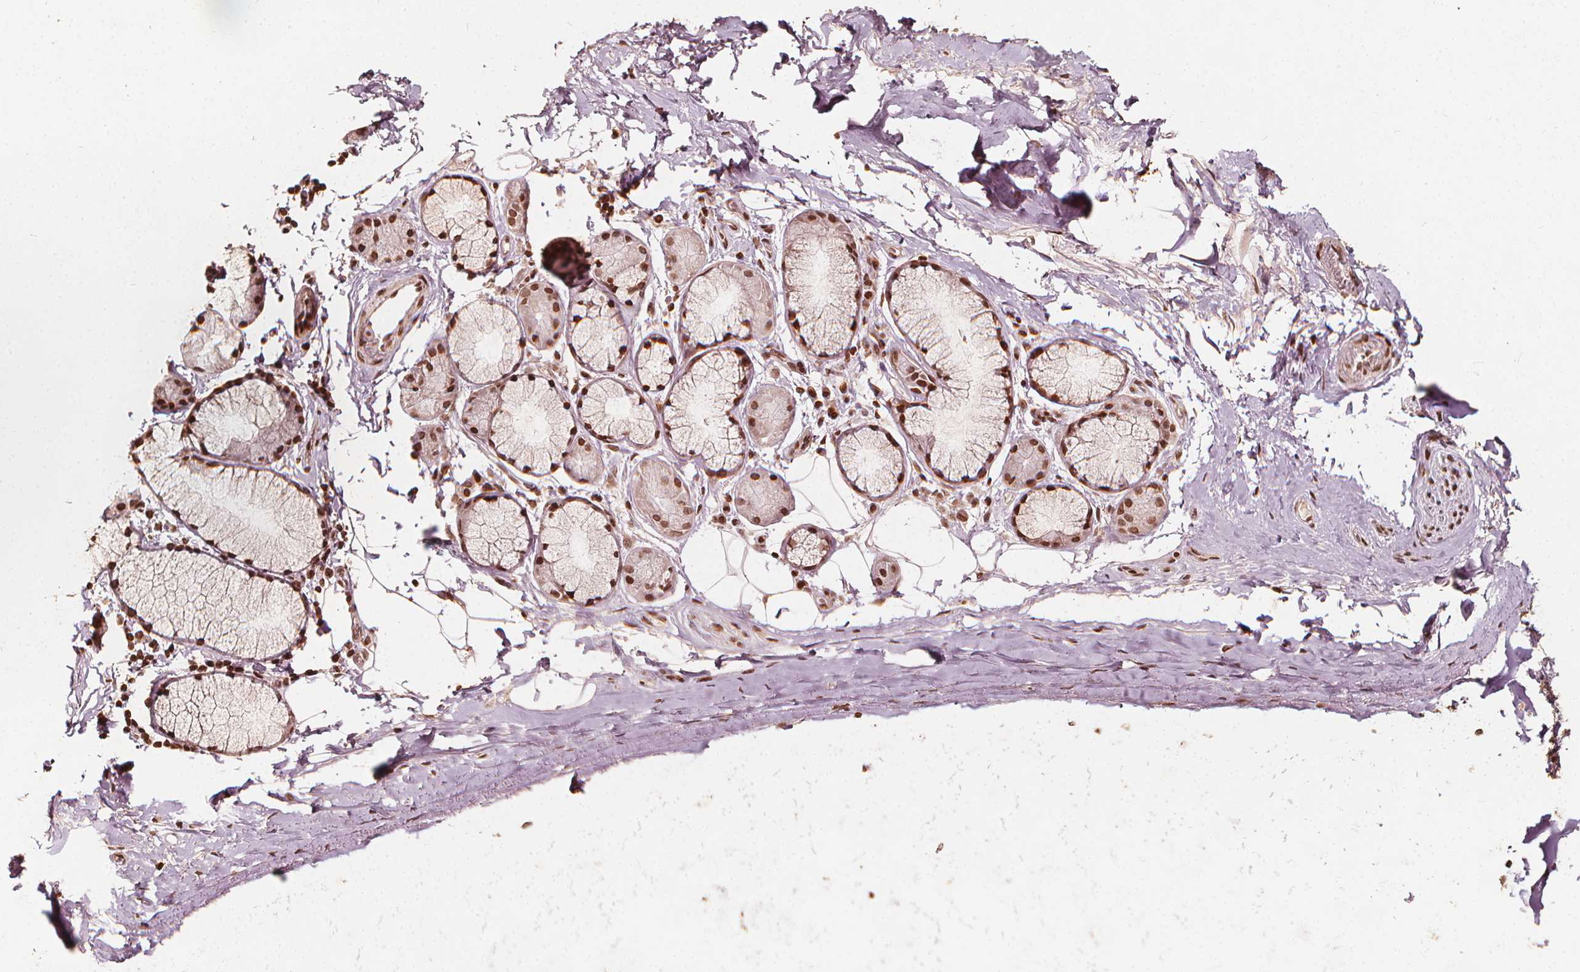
{"staining": {"intensity": "moderate", "quantity": ">75%", "location": "nuclear"}, "tissue": "adipose tissue", "cell_type": "Adipocytes", "image_type": "normal", "snomed": [{"axis": "morphology", "description": "Normal tissue, NOS"}, {"axis": "topography", "description": "Bronchus"}, {"axis": "topography", "description": "Lung"}], "caption": "Immunohistochemical staining of unremarkable adipose tissue reveals moderate nuclear protein staining in about >75% of adipocytes. (DAB (3,3'-diaminobenzidine) IHC with brightfield microscopy, high magnification).", "gene": "H3C14", "patient": {"sex": "female", "age": 57}}